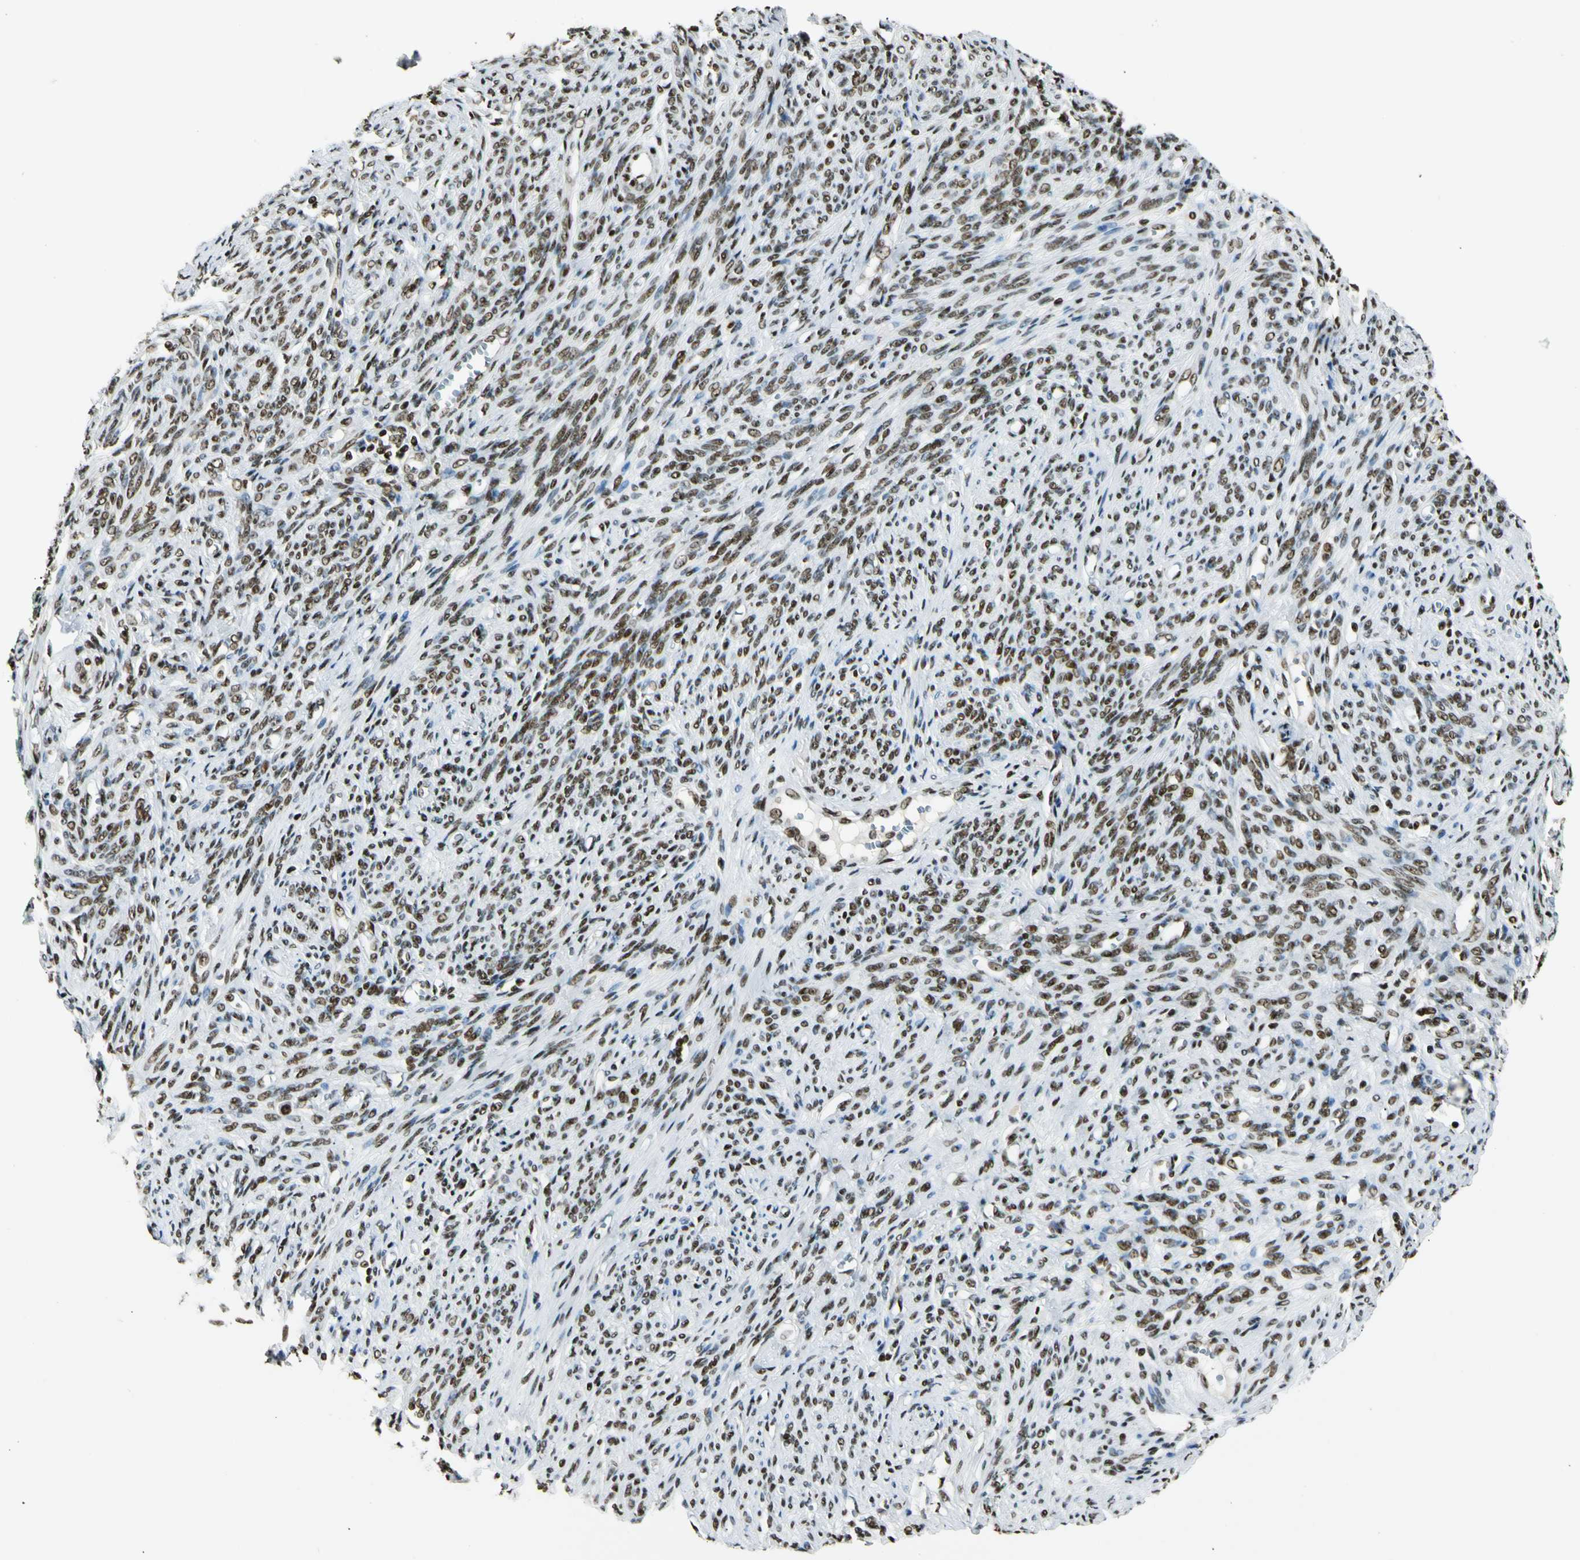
{"staining": {"intensity": "strong", "quantity": ">75%", "location": "nuclear"}, "tissue": "endometrial cancer", "cell_type": "Tumor cells", "image_type": "cancer", "snomed": [{"axis": "morphology", "description": "Adenocarcinoma, NOS"}, {"axis": "topography", "description": "Endometrium"}], "caption": "Tumor cells display strong nuclear staining in about >75% of cells in endometrial adenocarcinoma.", "gene": "UBTF", "patient": {"sex": "female", "age": 75}}